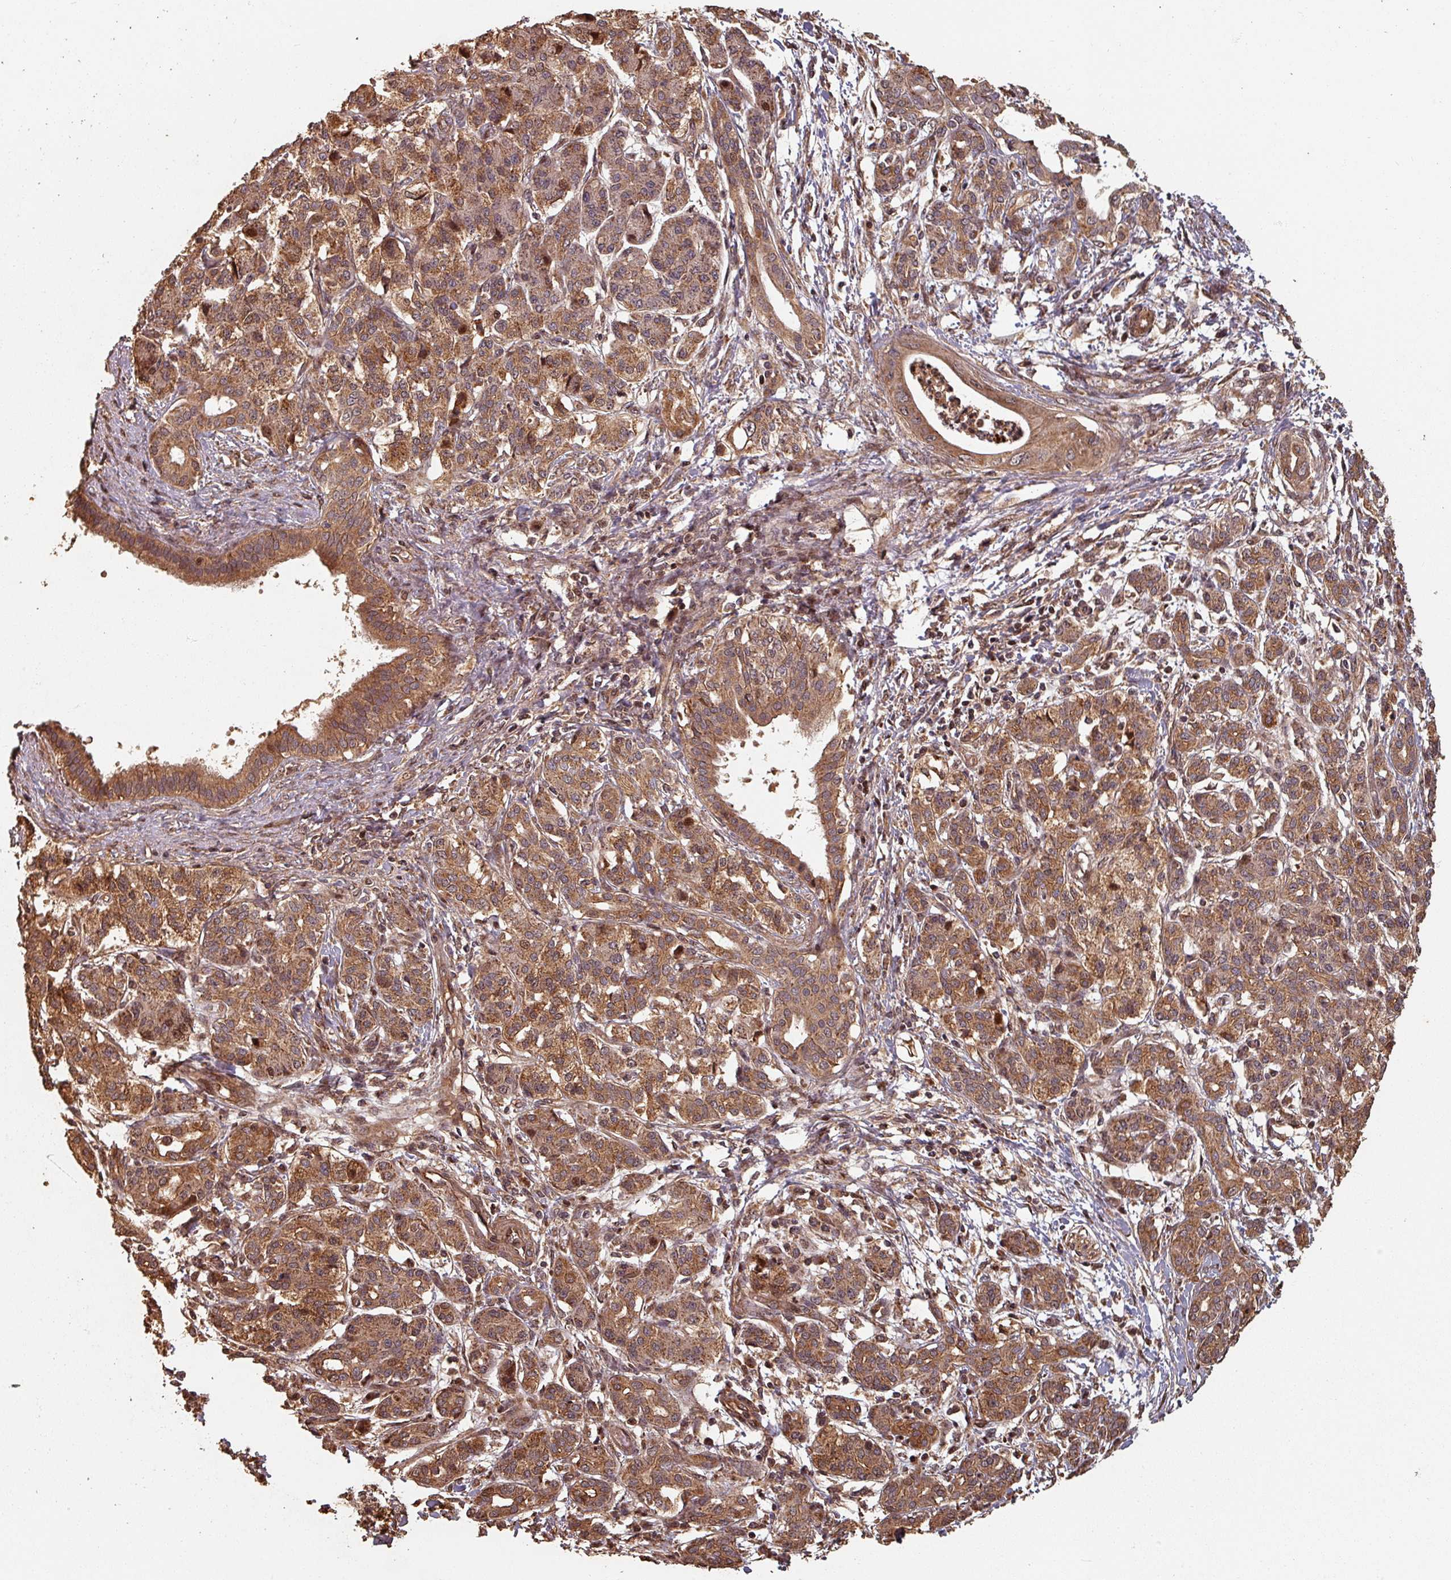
{"staining": {"intensity": "moderate", "quantity": ">75%", "location": "cytoplasmic/membranous"}, "tissue": "pancreatic cancer", "cell_type": "Tumor cells", "image_type": "cancer", "snomed": [{"axis": "morphology", "description": "Adenocarcinoma, NOS"}, {"axis": "topography", "description": "Pancreas"}], "caption": "The histopathology image demonstrates immunohistochemical staining of pancreatic adenocarcinoma. There is moderate cytoplasmic/membranous staining is identified in approximately >75% of tumor cells.", "gene": "EID1", "patient": {"sex": "male", "age": 58}}